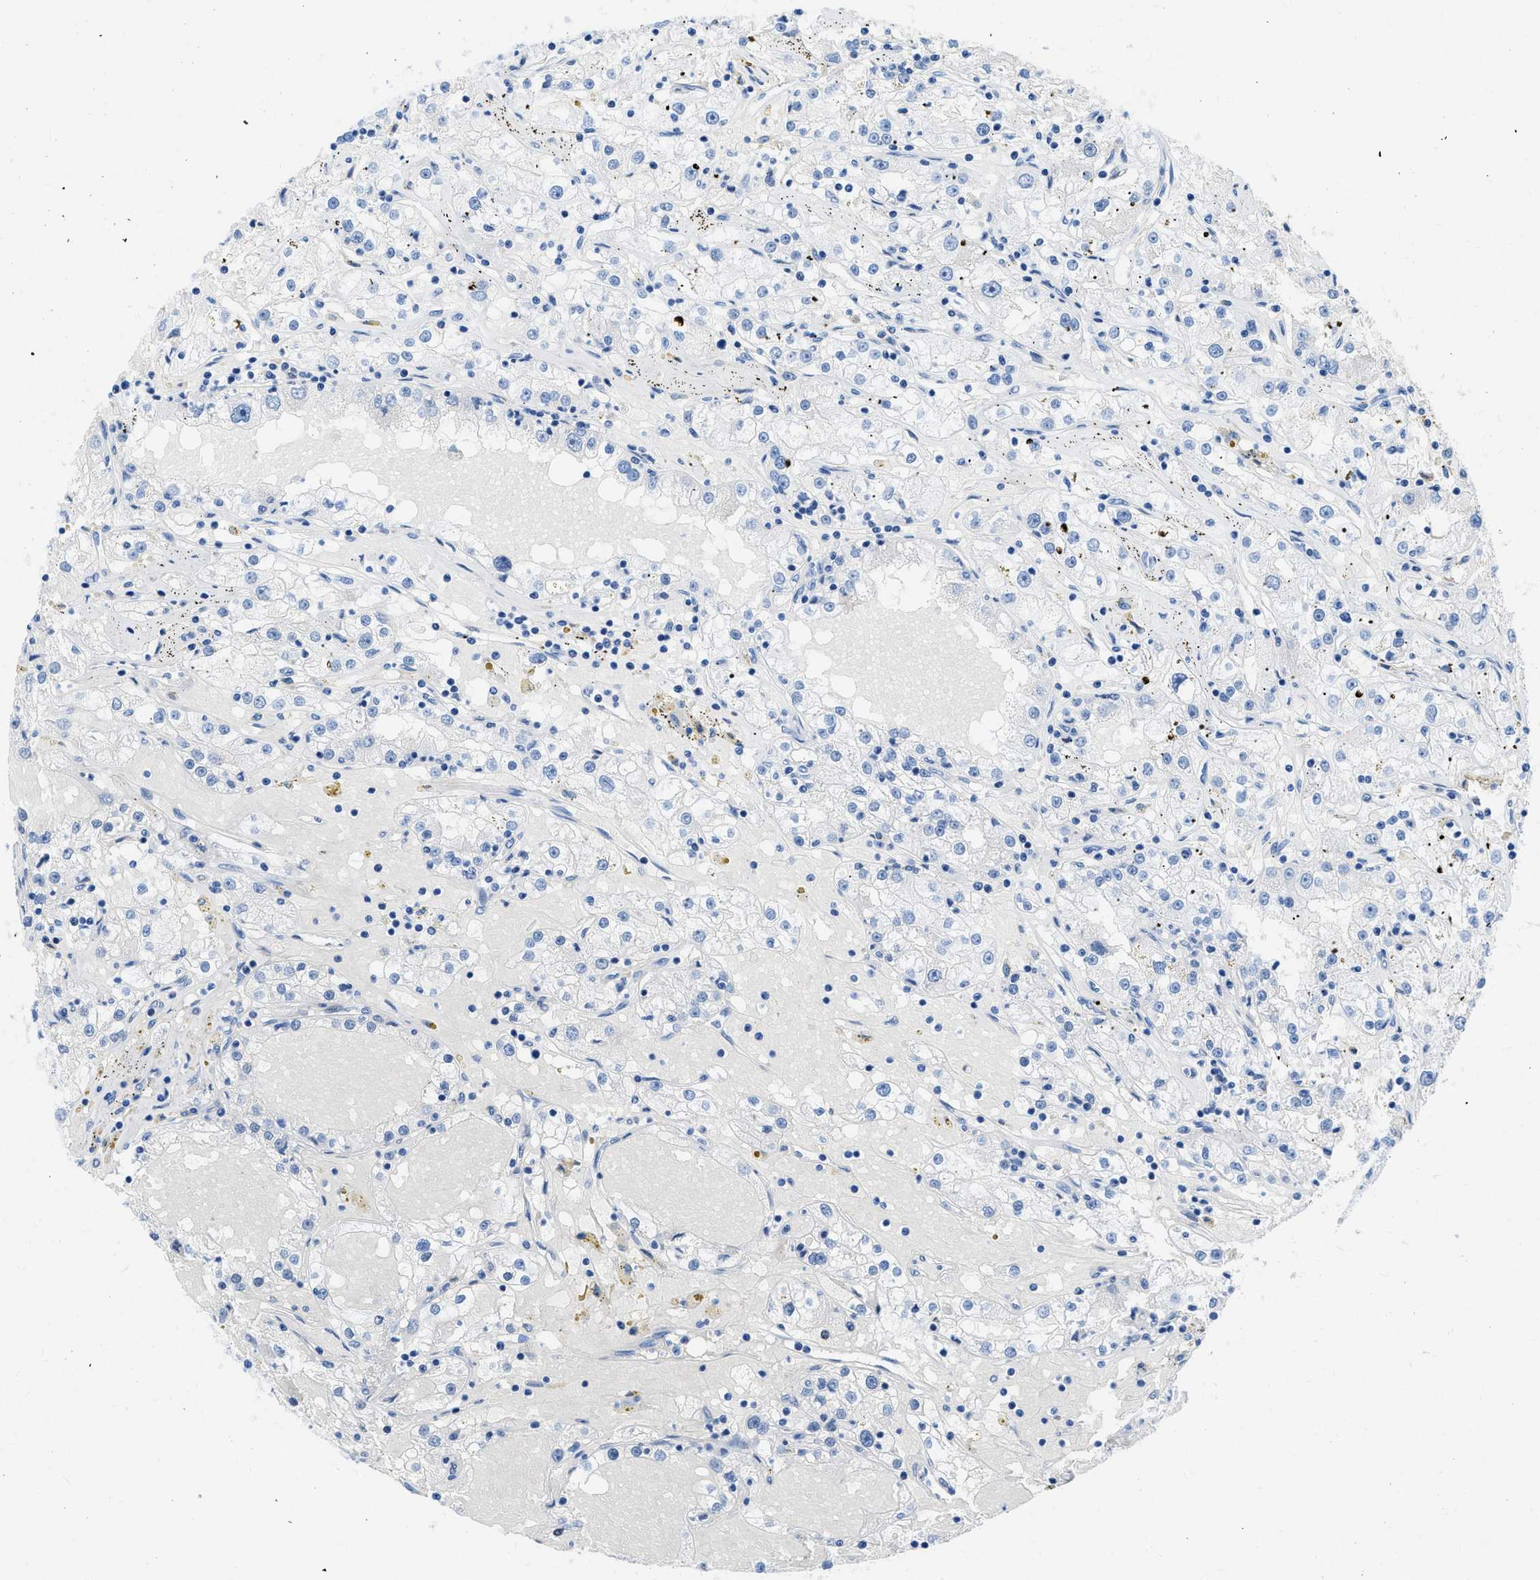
{"staining": {"intensity": "negative", "quantity": "none", "location": "none"}, "tissue": "renal cancer", "cell_type": "Tumor cells", "image_type": "cancer", "snomed": [{"axis": "morphology", "description": "Adenocarcinoma, NOS"}, {"axis": "topography", "description": "Kidney"}], "caption": "Immunohistochemical staining of renal cancer reveals no significant staining in tumor cells.", "gene": "COL3A1", "patient": {"sex": "male", "age": 56}}